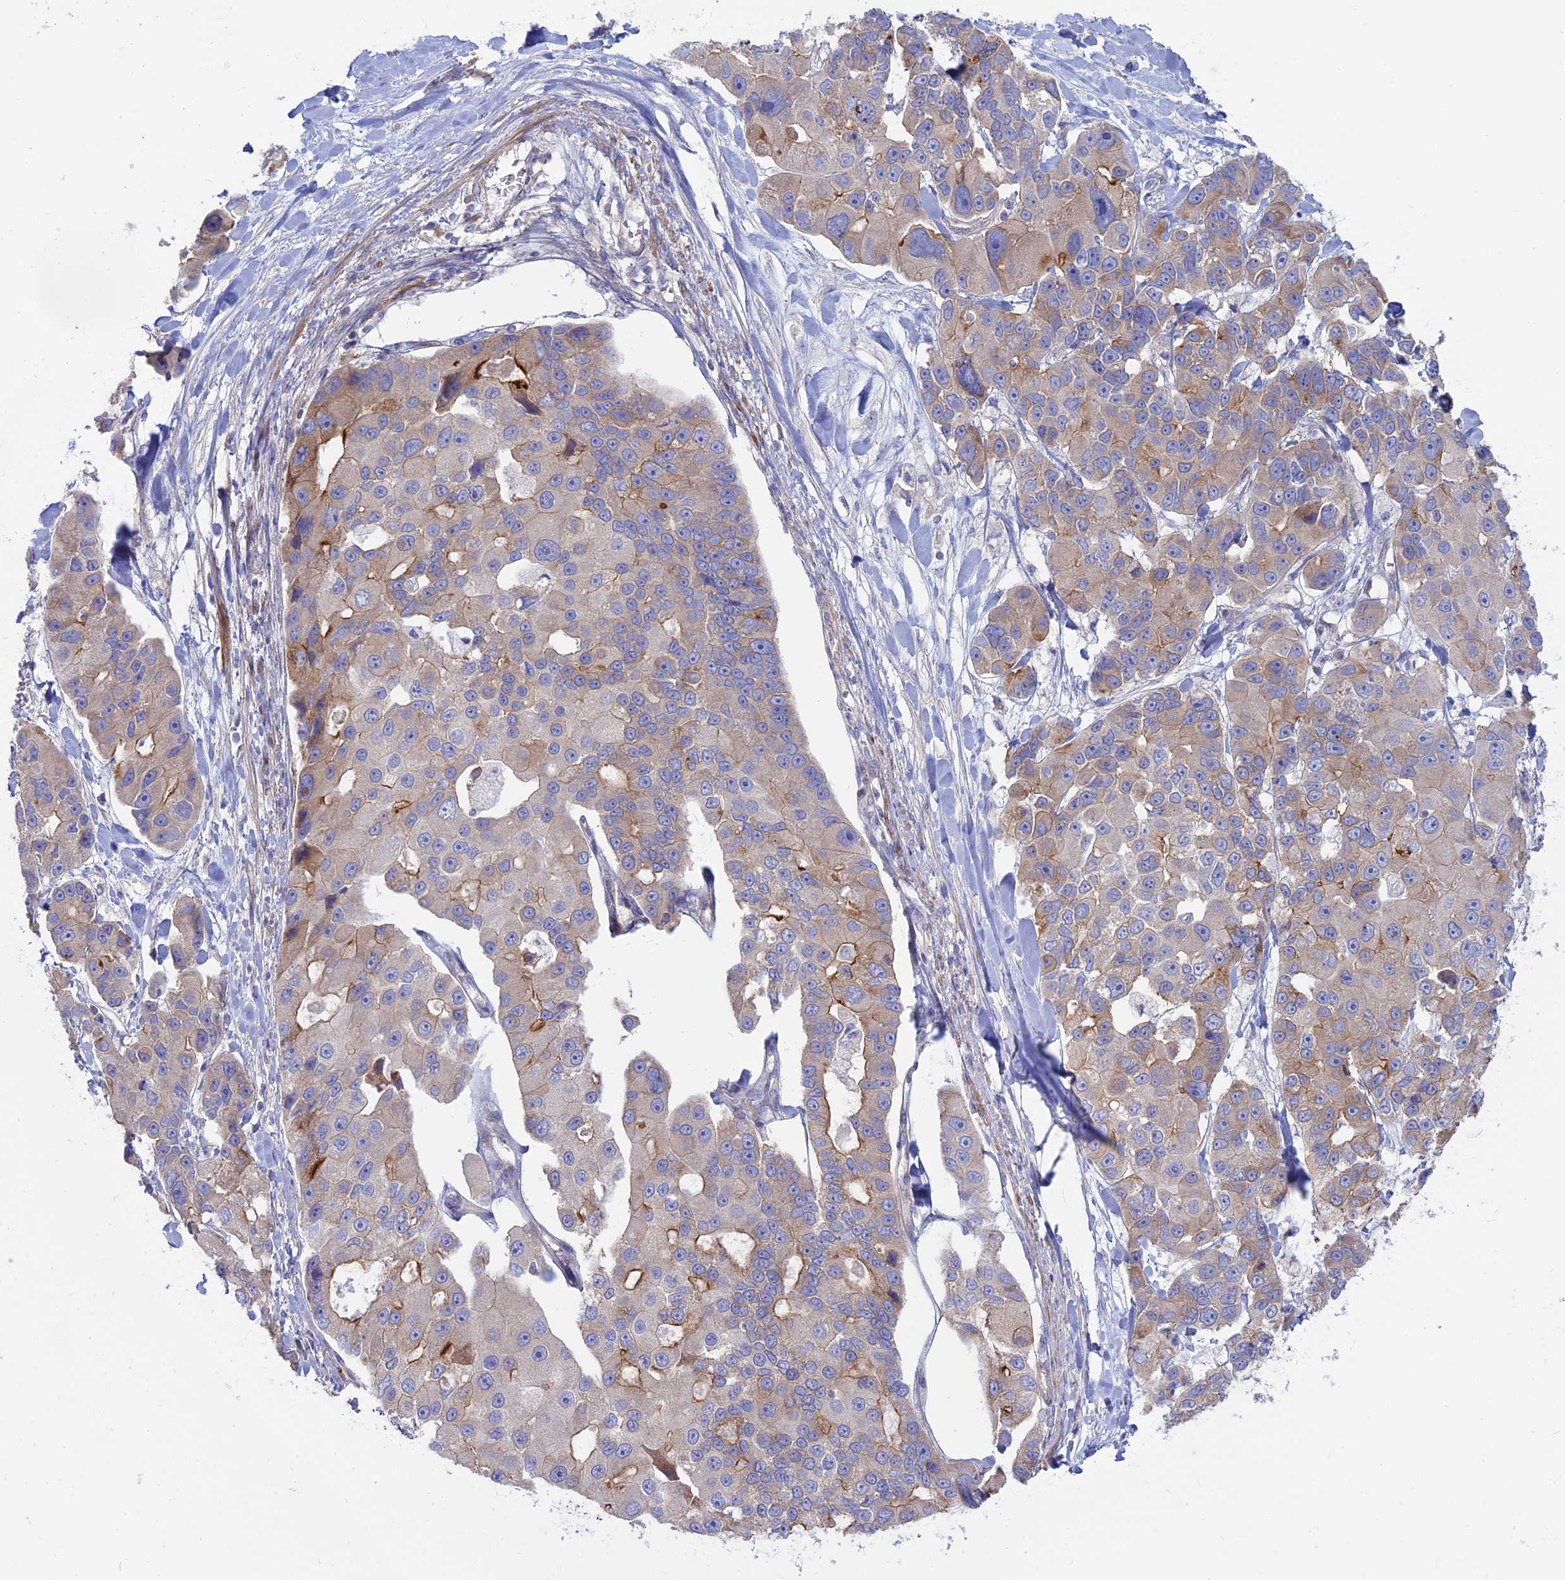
{"staining": {"intensity": "moderate", "quantity": "<25%", "location": "cytoplasmic/membranous"}, "tissue": "lung cancer", "cell_type": "Tumor cells", "image_type": "cancer", "snomed": [{"axis": "morphology", "description": "Adenocarcinoma, NOS"}, {"axis": "topography", "description": "Lung"}], "caption": "Immunohistochemical staining of human lung cancer shows low levels of moderate cytoplasmic/membranous staining in approximately <25% of tumor cells. The staining was performed using DAB (3,3'-diaminobenzidine) to visualize the protein expression in brown, while the nuclei were stained in blue with hematoxylin (Magnification: 20x).", "gene": "MYO5B", "patient": {"sex": "female", "age": 54}}